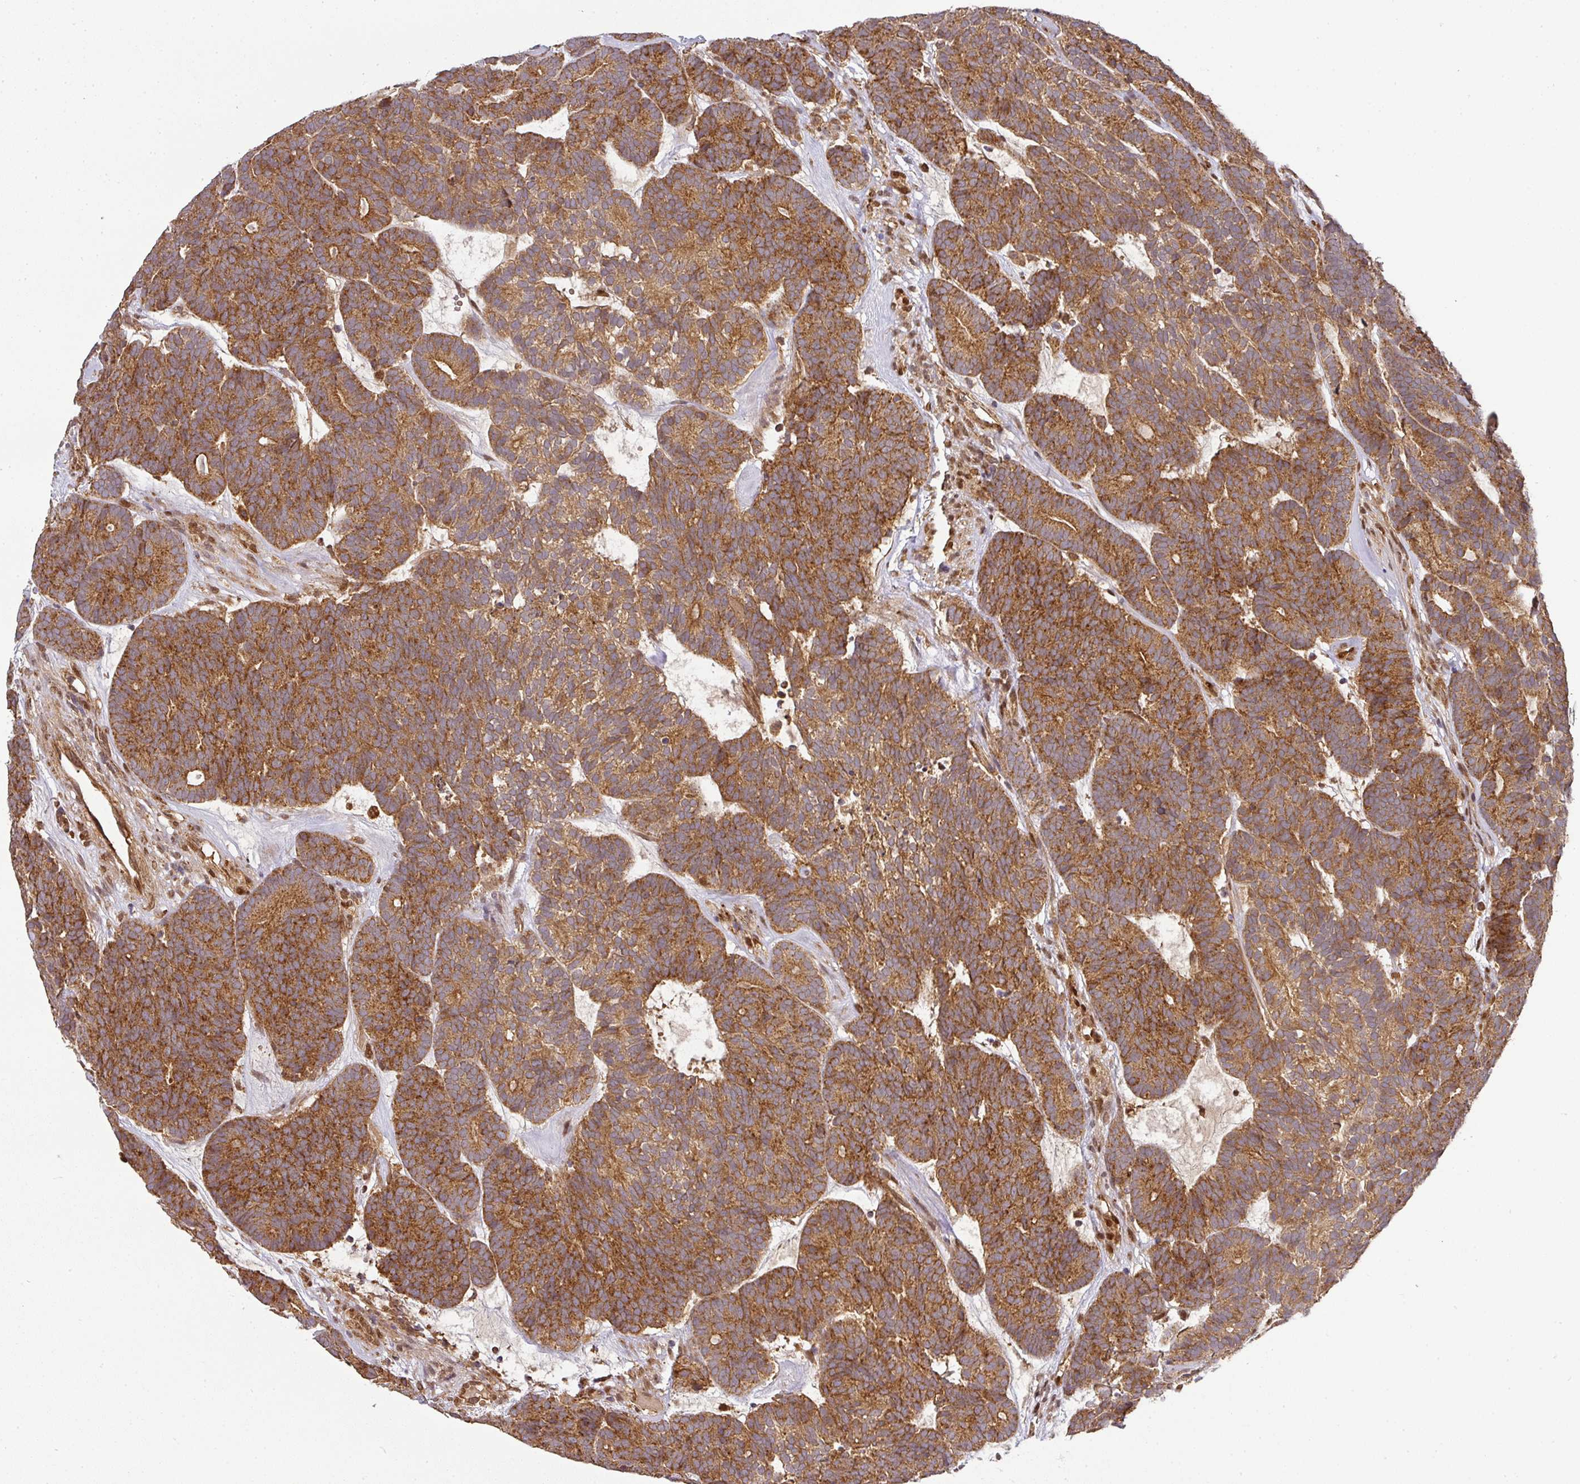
{"staining": {"intensity": "moderate", "quantity": ">75%", "location": "cytoplasmic/membranous"}, "tissue": "head and neck cancer", "cell_type": "Tumor cells", "image_type": "cancer", "snomed": [{"axis": "morphology", "description": "Adenocarcinoma, NOS"}, {"axis": "topography", "description": "Head-Neck"}], "caption": "Immunohistochemistry (IHC) (DAB (3,3'-diaminobenzidine)) staining of human head and neck cancer (adenocarcinoma) demonstrates moderate cytoplasmic/membranous protein positivity in about >75% of tumor cells.", "gene": "MALSU1", "patient": {"sex": "female", "age": 81}}